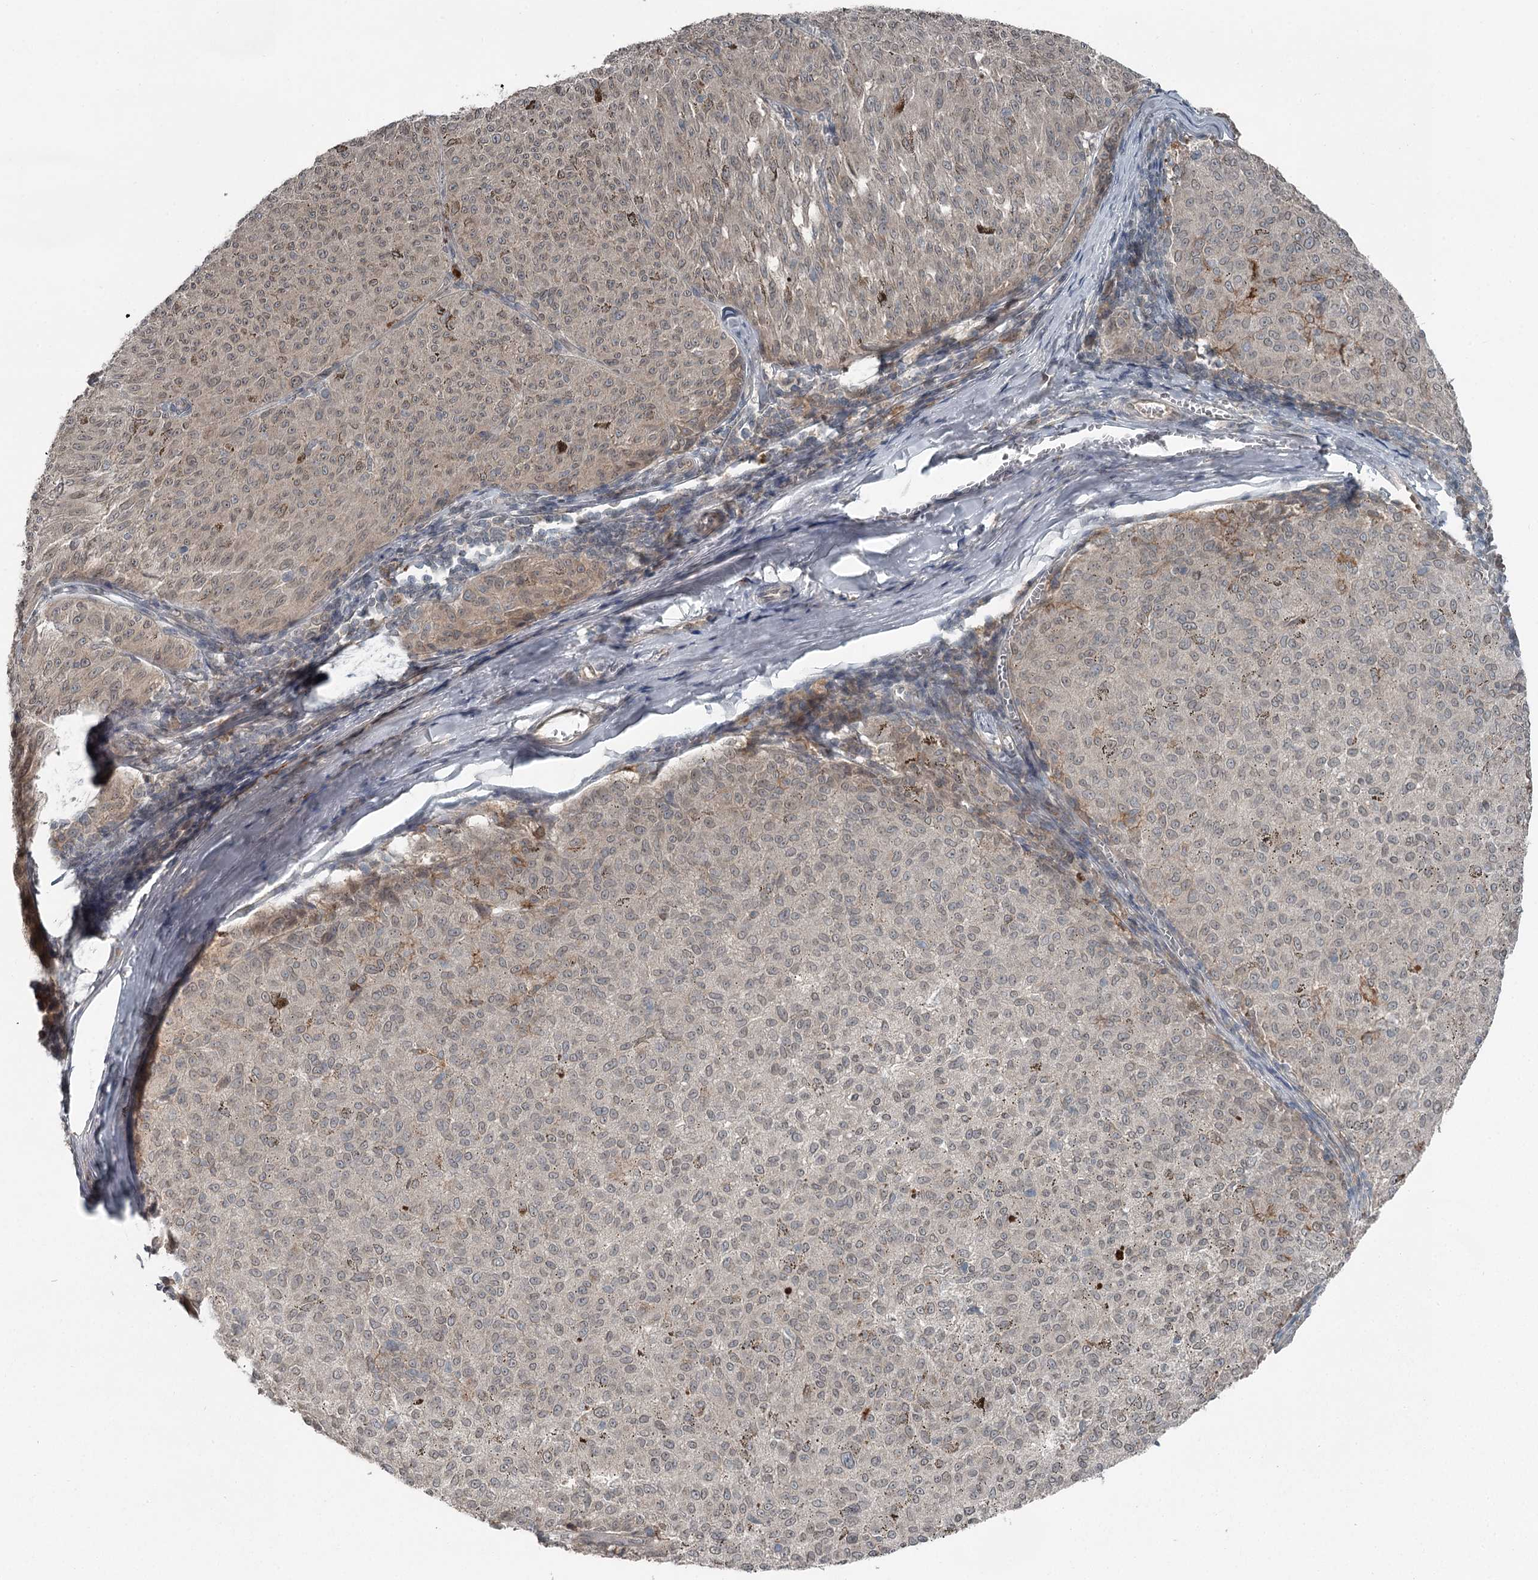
{"staining": {"intensity": "weak", "quantity": "<25%", "location": "nuclear"}, "tissue": "melanoma", "cell_type": "Tumor cells", "image_type": "cancer", "snomed": [{"axis": "morphology", "description": "Malignant melanoma, NOS"}, {"axis": "topography", "description": "Skin"}], "caption": "IHC image of neoplastic tissue: human melanoma stained with DAB (3,3'-diaminobenzidine) reveals no significant protein positivity in tumor cells. (DAB immunohistochemistry (IHC) with hematoxylin counter stain).", "gene": "SLC39A8", "patient": {"sex": "female", "age": 72}}